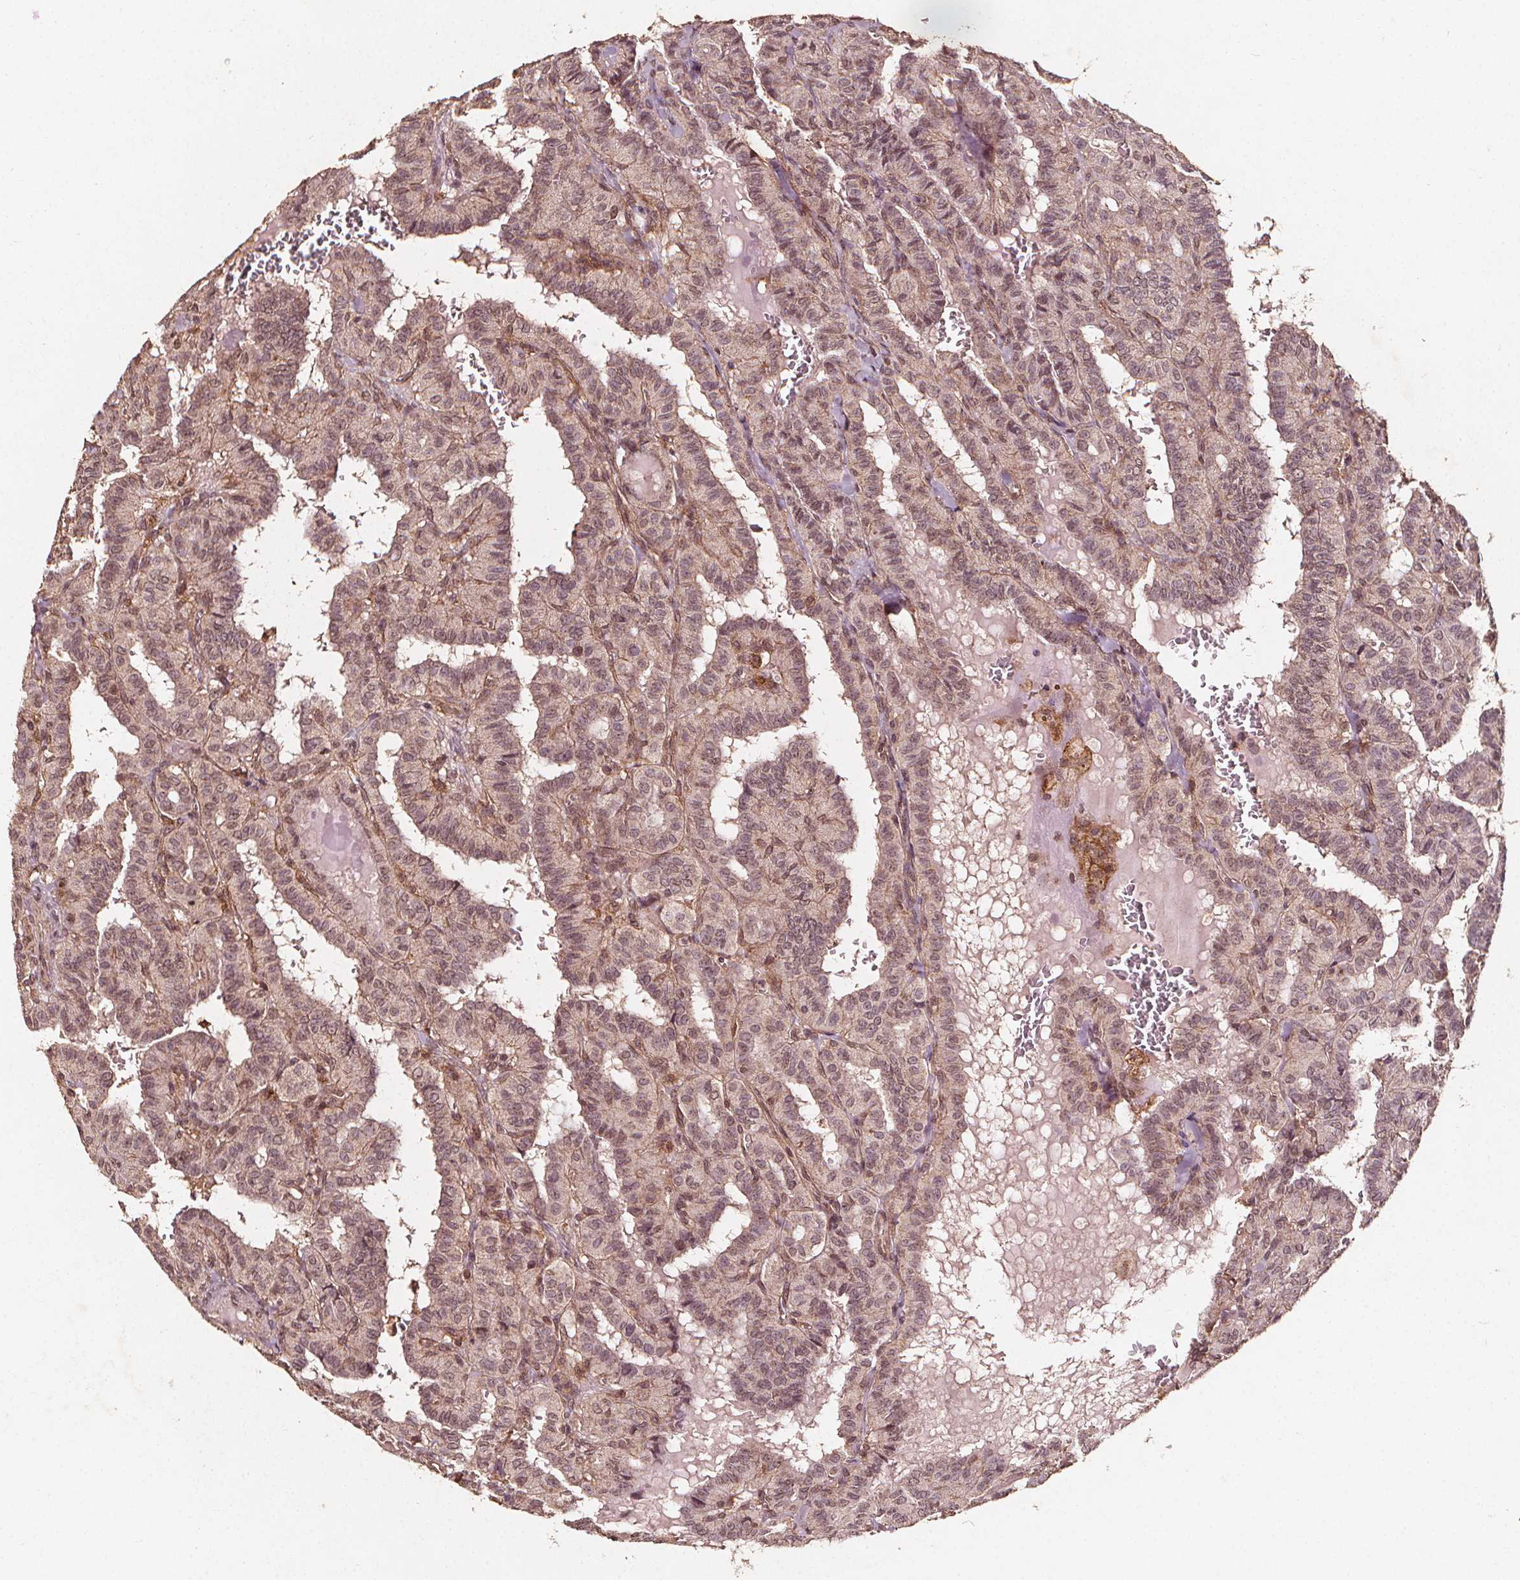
{"staining": {"intensity": "weak", "quantity": ">75%", "location": "cytoplasmic/membranous,nuclear"}, "tissue": "thyroid cancer", "cell_type": "Tumor cells", "image_type": "cancer", "snomed": [{"axis": "morphology", "description": "Papillary adenocarcinoma, NOS"}, {"axis": "topography", "description": "Thyroid gland"}], "caption": "High-magnification brightfield microscopy of thyroid cancer stained with DAB (3,3'-diaminobenzidine) (brown) and counterstained with hematoxylin (blue). tumor cells exhibit weak cytoplasmic/membranous and nuclear staining is present in approximately>75% of cells.", "gene": "ABCA1", "patient": {"sex": "female", "age": 21}}